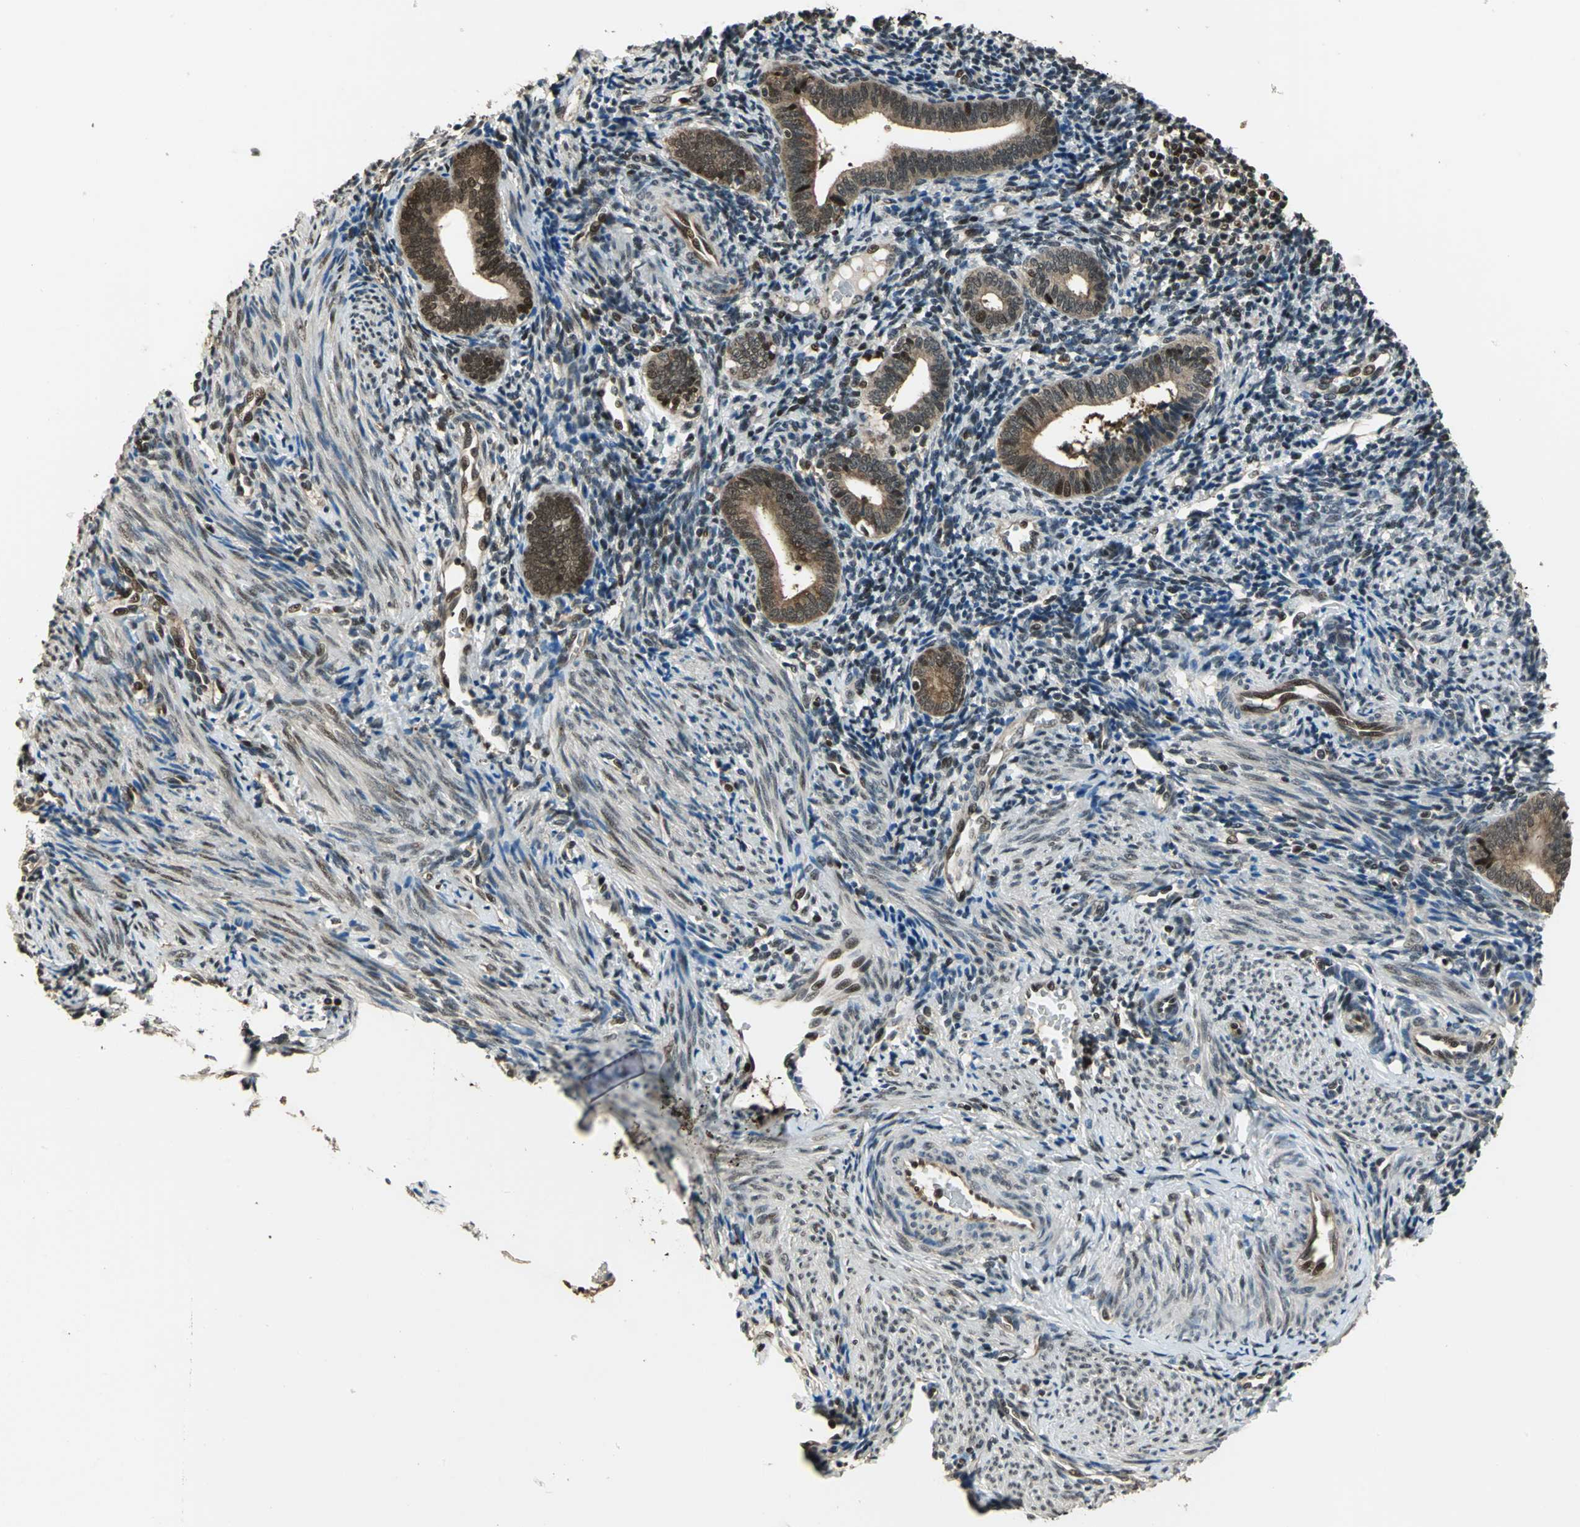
{"staining": {"intensity": "moderate", "quantity": "25%-75%", "location": "nuclear"}, "tissue": "endometrium", "cell_type": "Cells in endometrial stroma", "image_type": "normal", "snomed": [{"axis": "morphology", "description": "Normal tissue, NOS"}, {"axis": "topography", "description": "Uterus"}, {"axis": "topography", "description": "Endometrium"}], "caption": "Unremarkable endometrium displays moderate nuclear staining in approximately 25%-75% of cells in endometrial stroma The protein of interest is stained brown, and the nuclei are stained in blue (DAB (3,3'-diaminobenzidine) IHC with brightfield microscopy, high magnification)..", "gene": "MIS18BP1", "patient": {"sex": "female", "age": 33}}